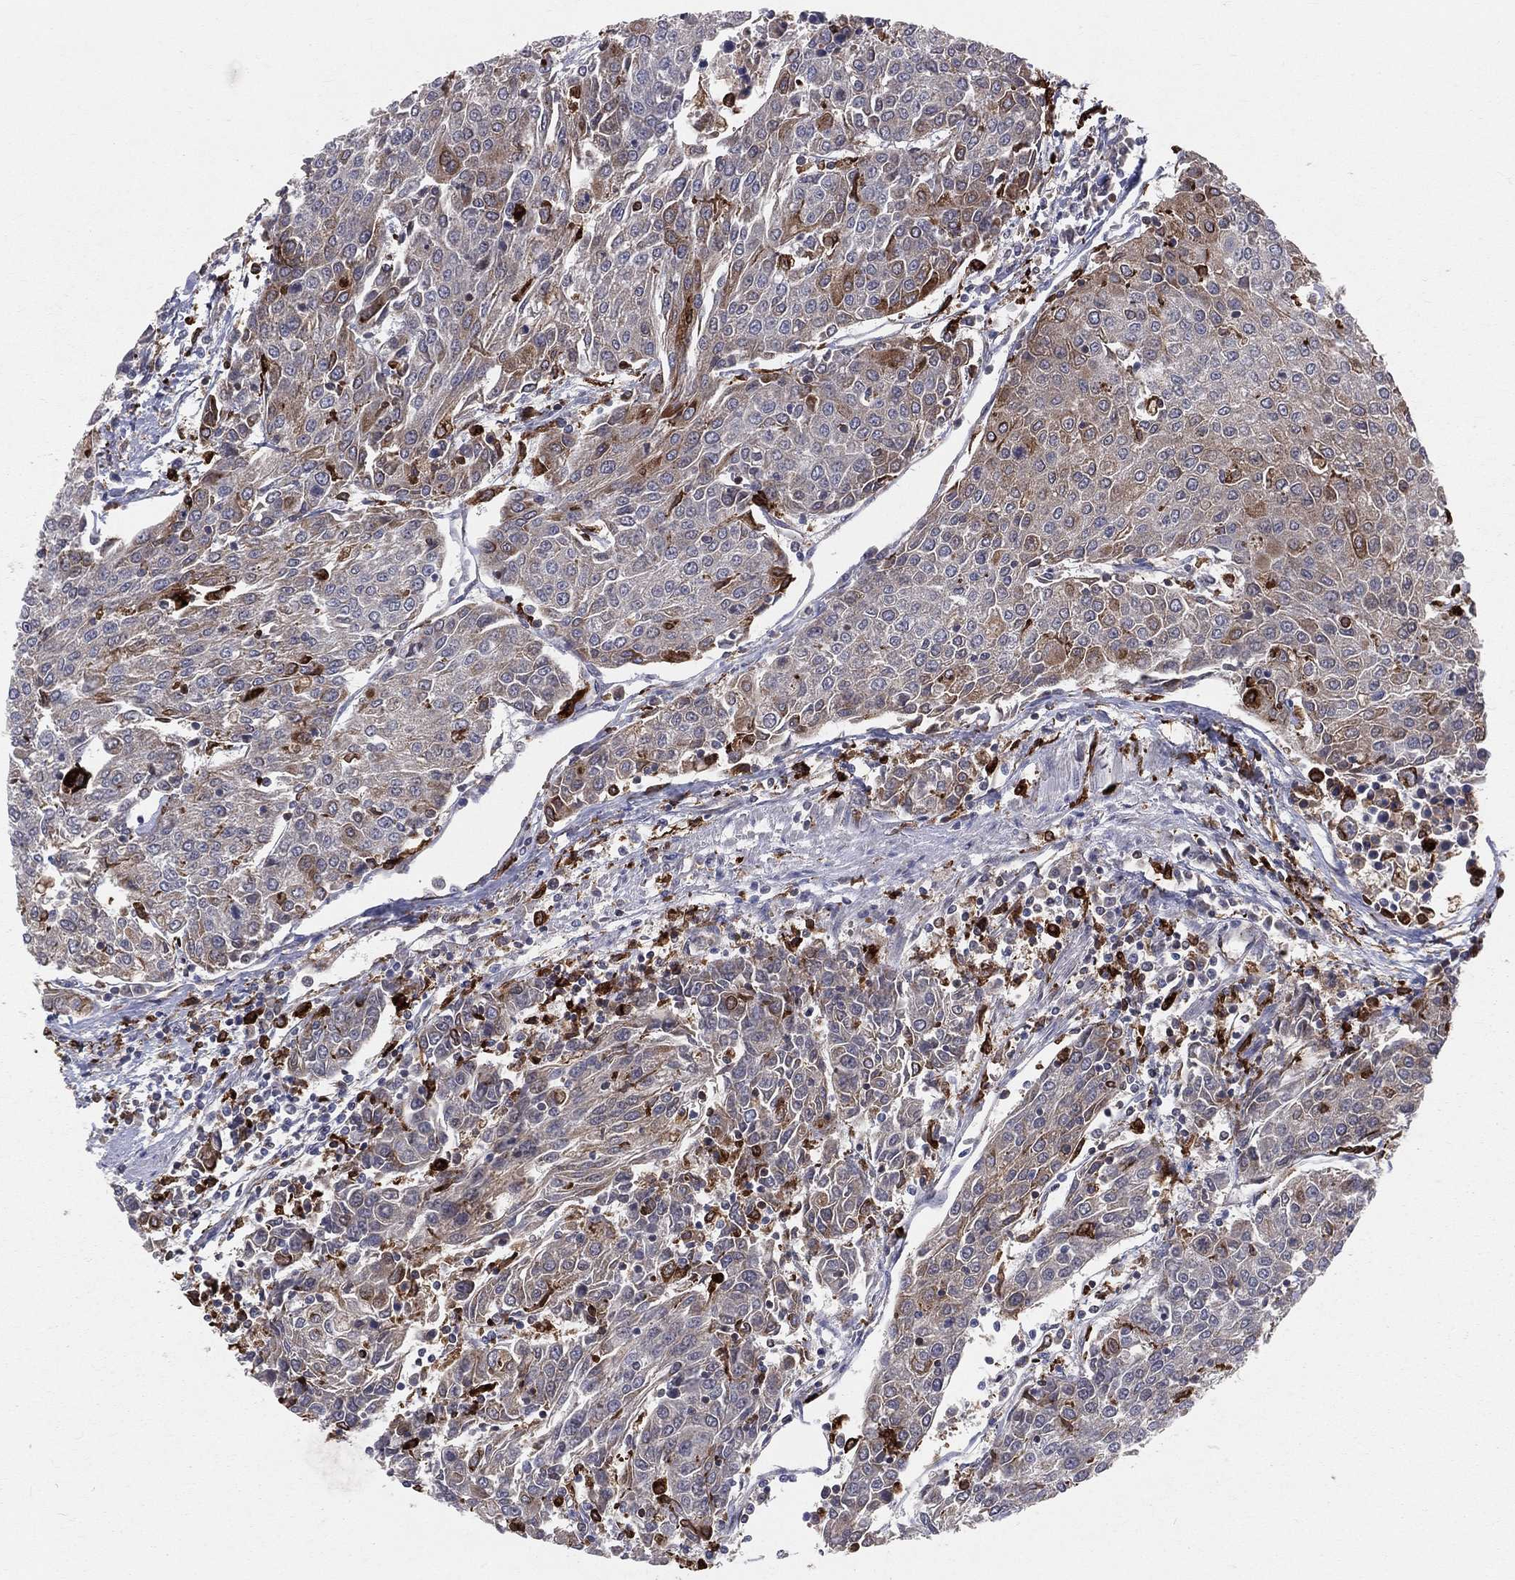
{"staining": {"intensity": "moderate", "quantity": "25%-75%", "location": "cytoplasmic/membranous"}, "tissue": "urothelial cancer", "cell_type": "Tumor cells", "image_type": "cancer", "snomed": [{"axis": "morphology", "description": "Urothelial carcinoma, High grade"}, {"axis": "topography", "description": "Urinary bladder"}], "caption": "Urothelial carcinoma (high-grade) stained with a protein marker demonstrates moderate staining in tumor cells.", "gene": "CD74", "patient": {"sex": "female", "age": 85}}